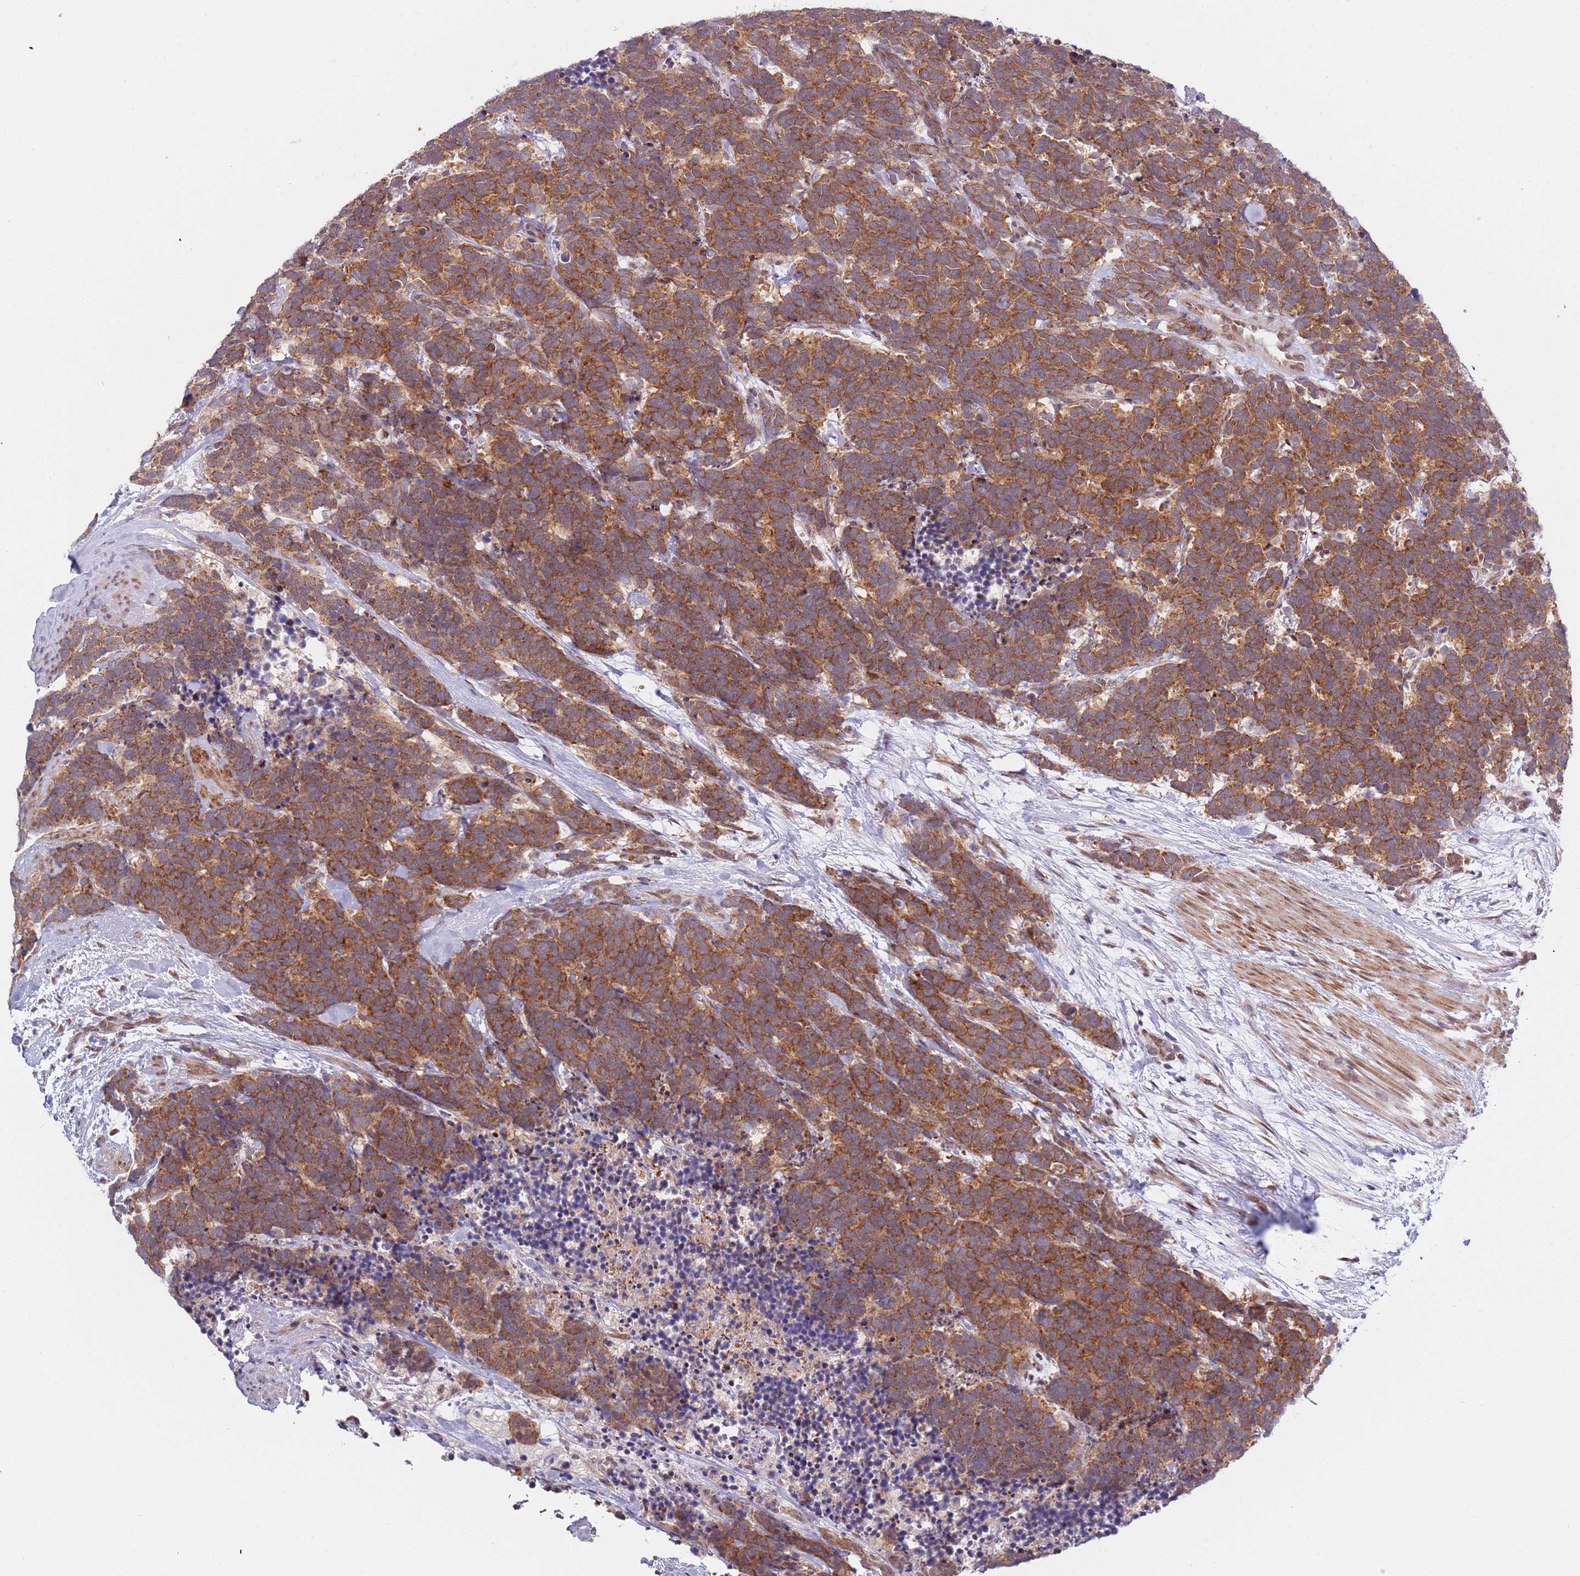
{"staining": {"intensity": "moderate", "quantity": ">75%", "location": "cytoplasmic/membranous"}, "tissue": "carcinoid", "cell_type": "Tumor cells", "image_type": "cancer", "snomed": [{"axis": "morphology", "description": "Carcinoma, NOS"}, {"axis": "morphology", "description": "Carcinoid, malignant, NOS"}, {"axis": "topography", "description": "Prostate"}], "caption": "The micrograph exhibits a brown stain indicating the presence of a protein in the cytoplasmic/membranous of tumor cells in carcinoid.", "gene": "SLC25A32", "patient": {"sex": "male", "age": 57}}